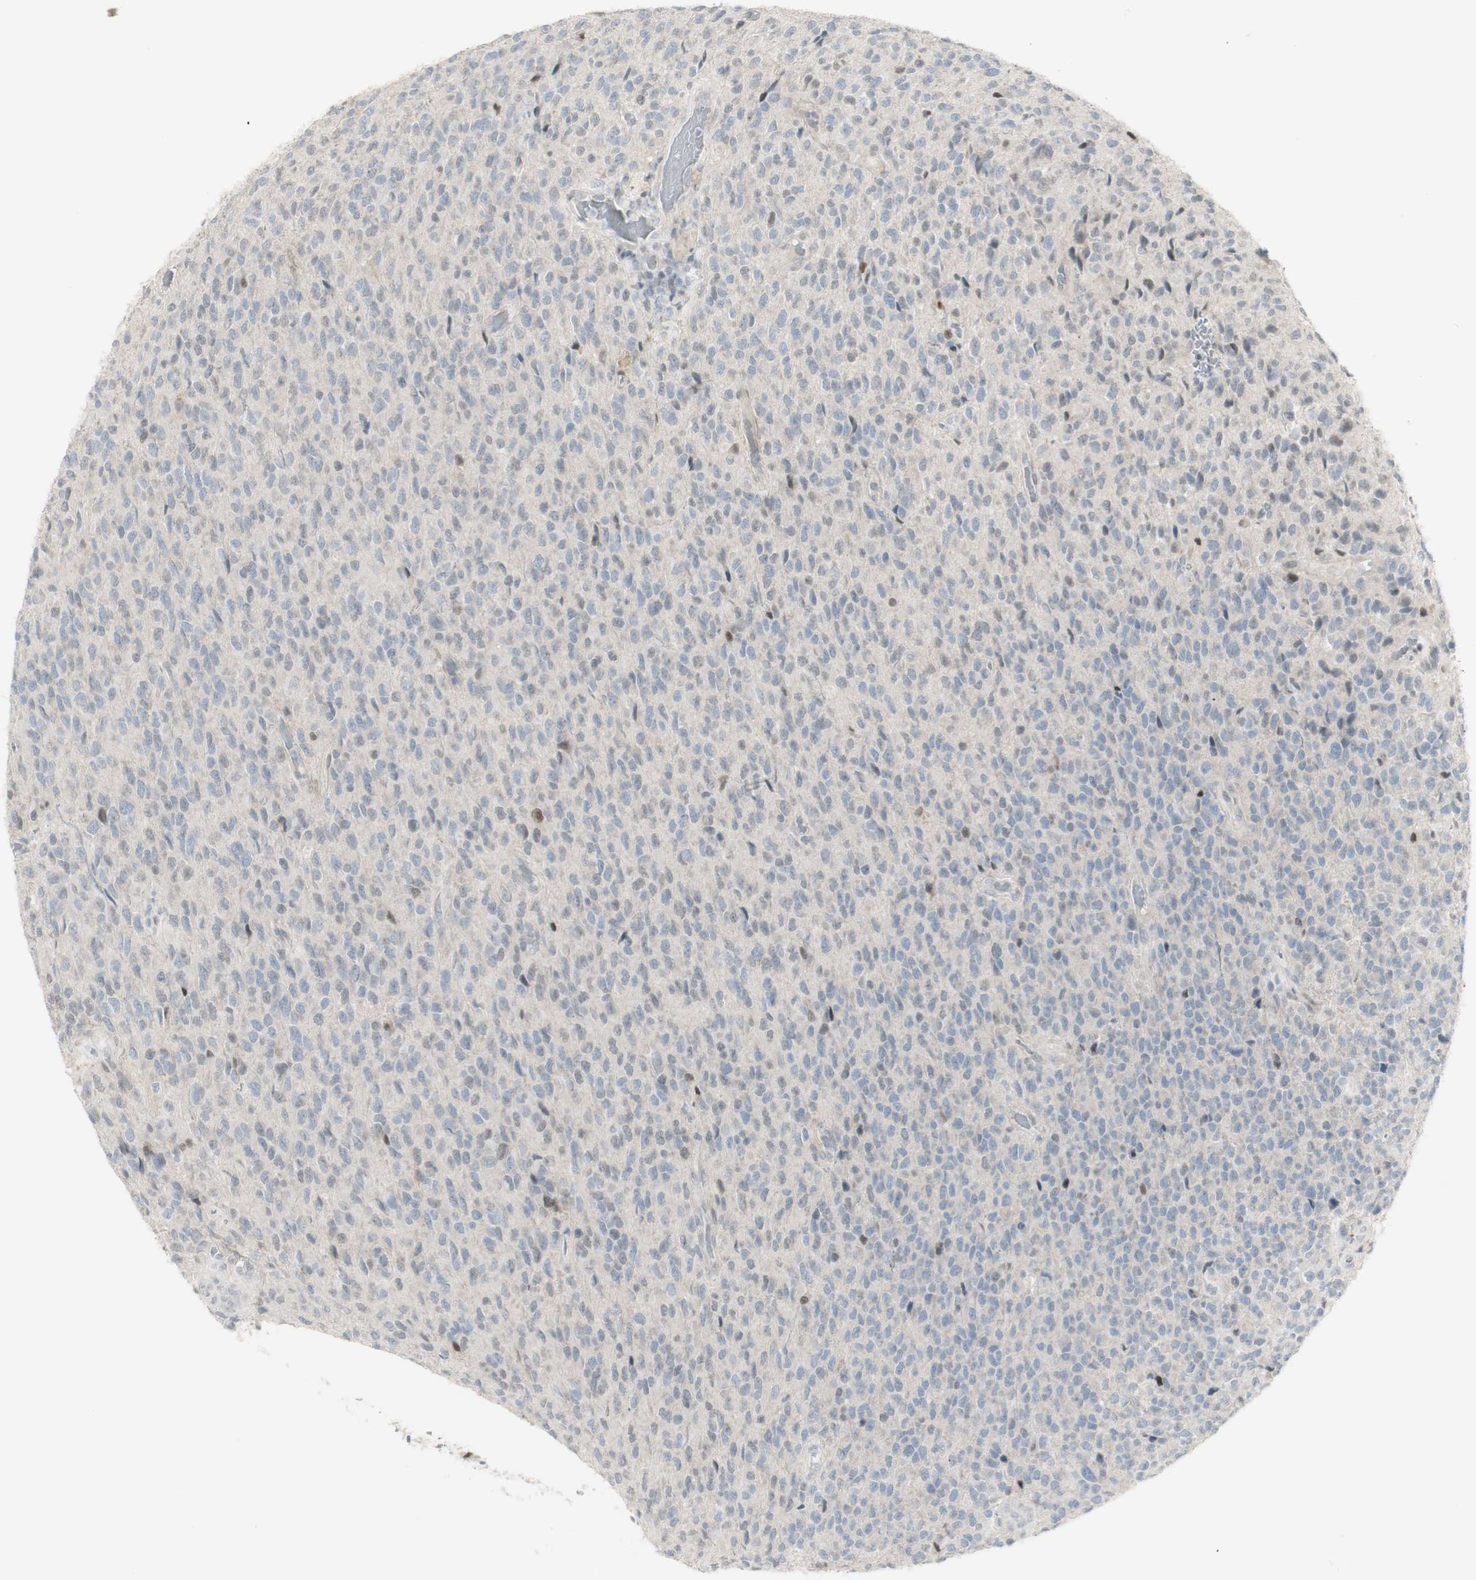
{"staining": {"intensity": "moderate", "quantity": "<25%", "location": "nuclear"}, "tissue": "glioma", "cell_type": "Tumor cells", "image_type": "cancer", "snomed": [{"axis": "morphology", "description": "Glioma, malignant, High grade"}, {"axis": "topography", "description": "pancreas cauda"}], "caption": "Protein expression analysis of human glioma reveals moderate nuclear expression in about <25% of tumor cells.", "gene": "C1orf116", "patient": {"sex": "male", "age": 60}}